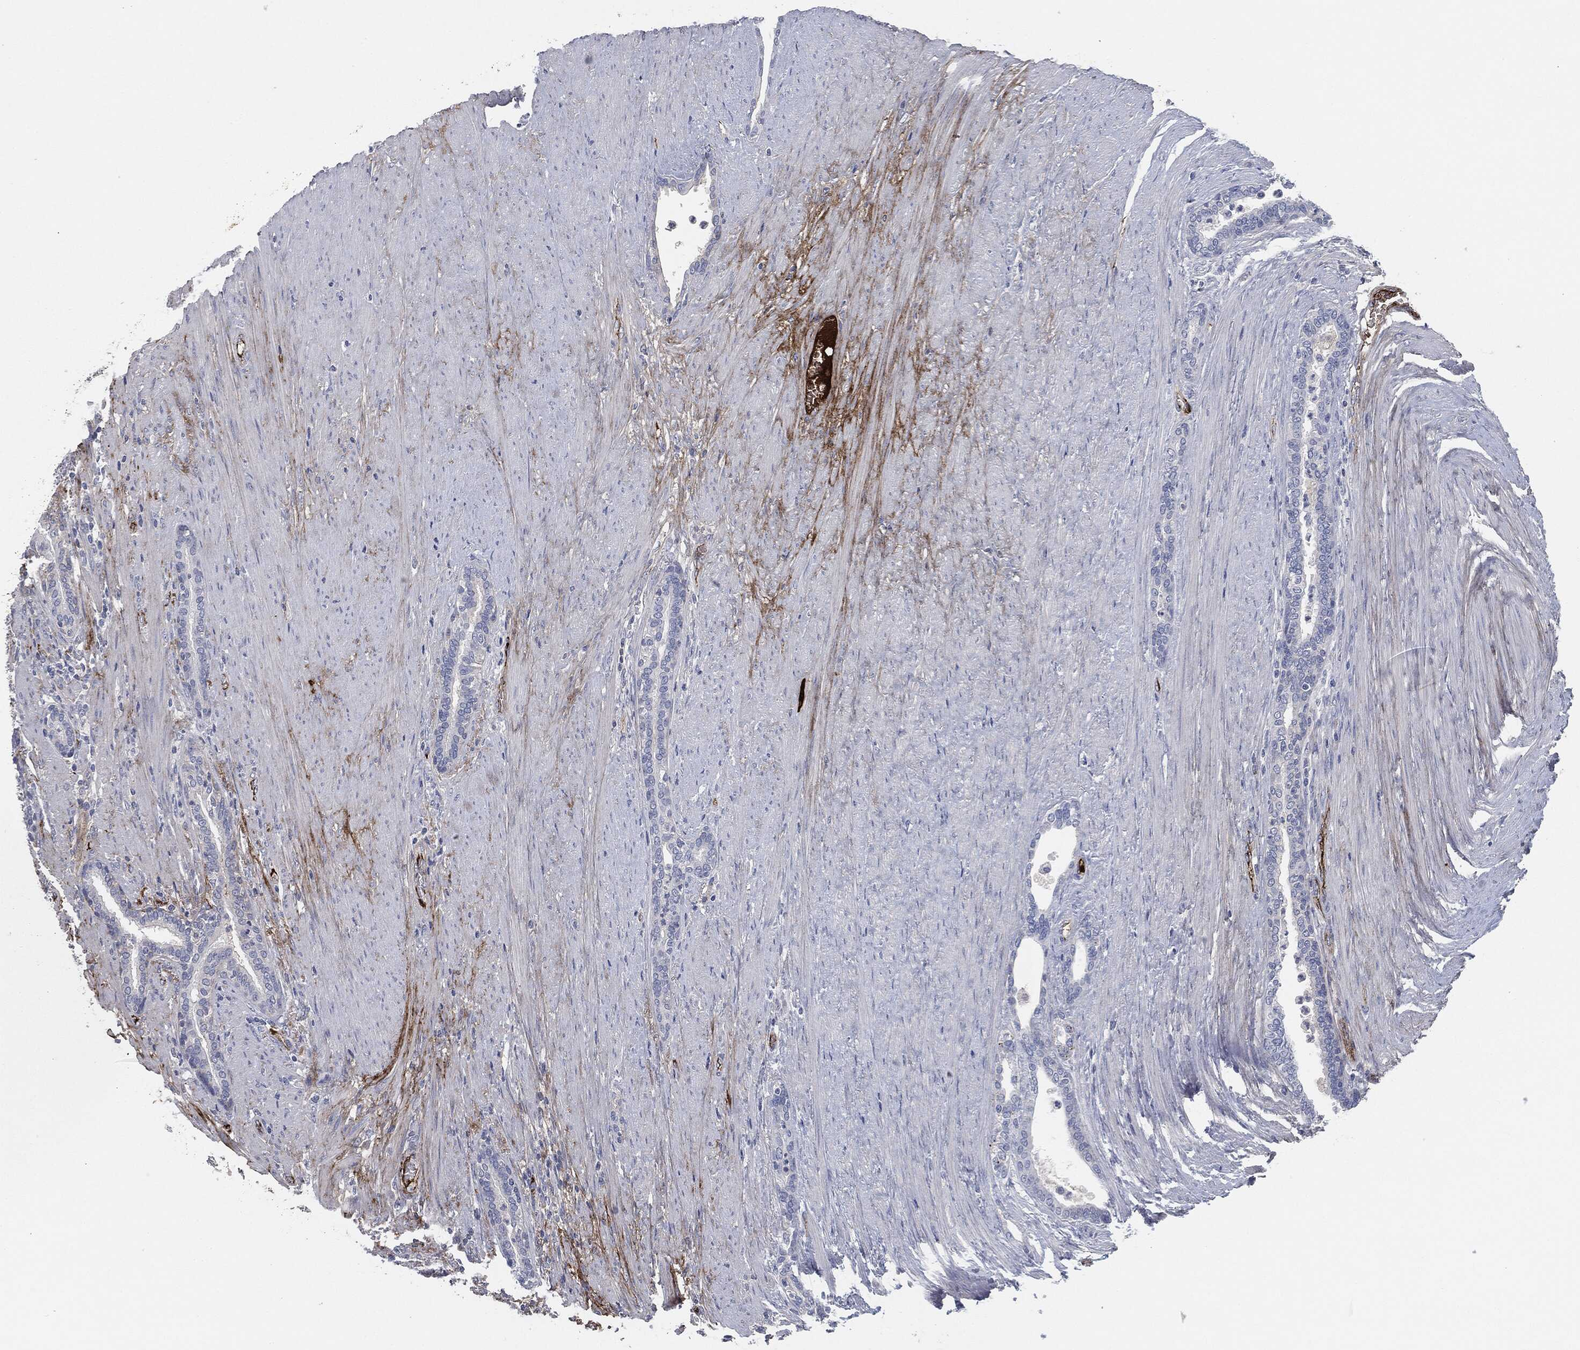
{"staining": {"intensity": "negative", "quantity": "none", "location": "none"}, "tissue": "prostate cancer", "cell_type": "Tumor cells", "image_type": "cancer", "snomed": [{"axis": "morphology", "description": "Adenocarcinoma, Low grade"}, {"axis": "topography", "description": "Prostate"}], "caption": "The IHC image has no significant expression in tumor cells of prostate adenocarcinoma (low-grade) tissue.", "gene": "APOB", "patient": {"sex": "male", "age": 68}}